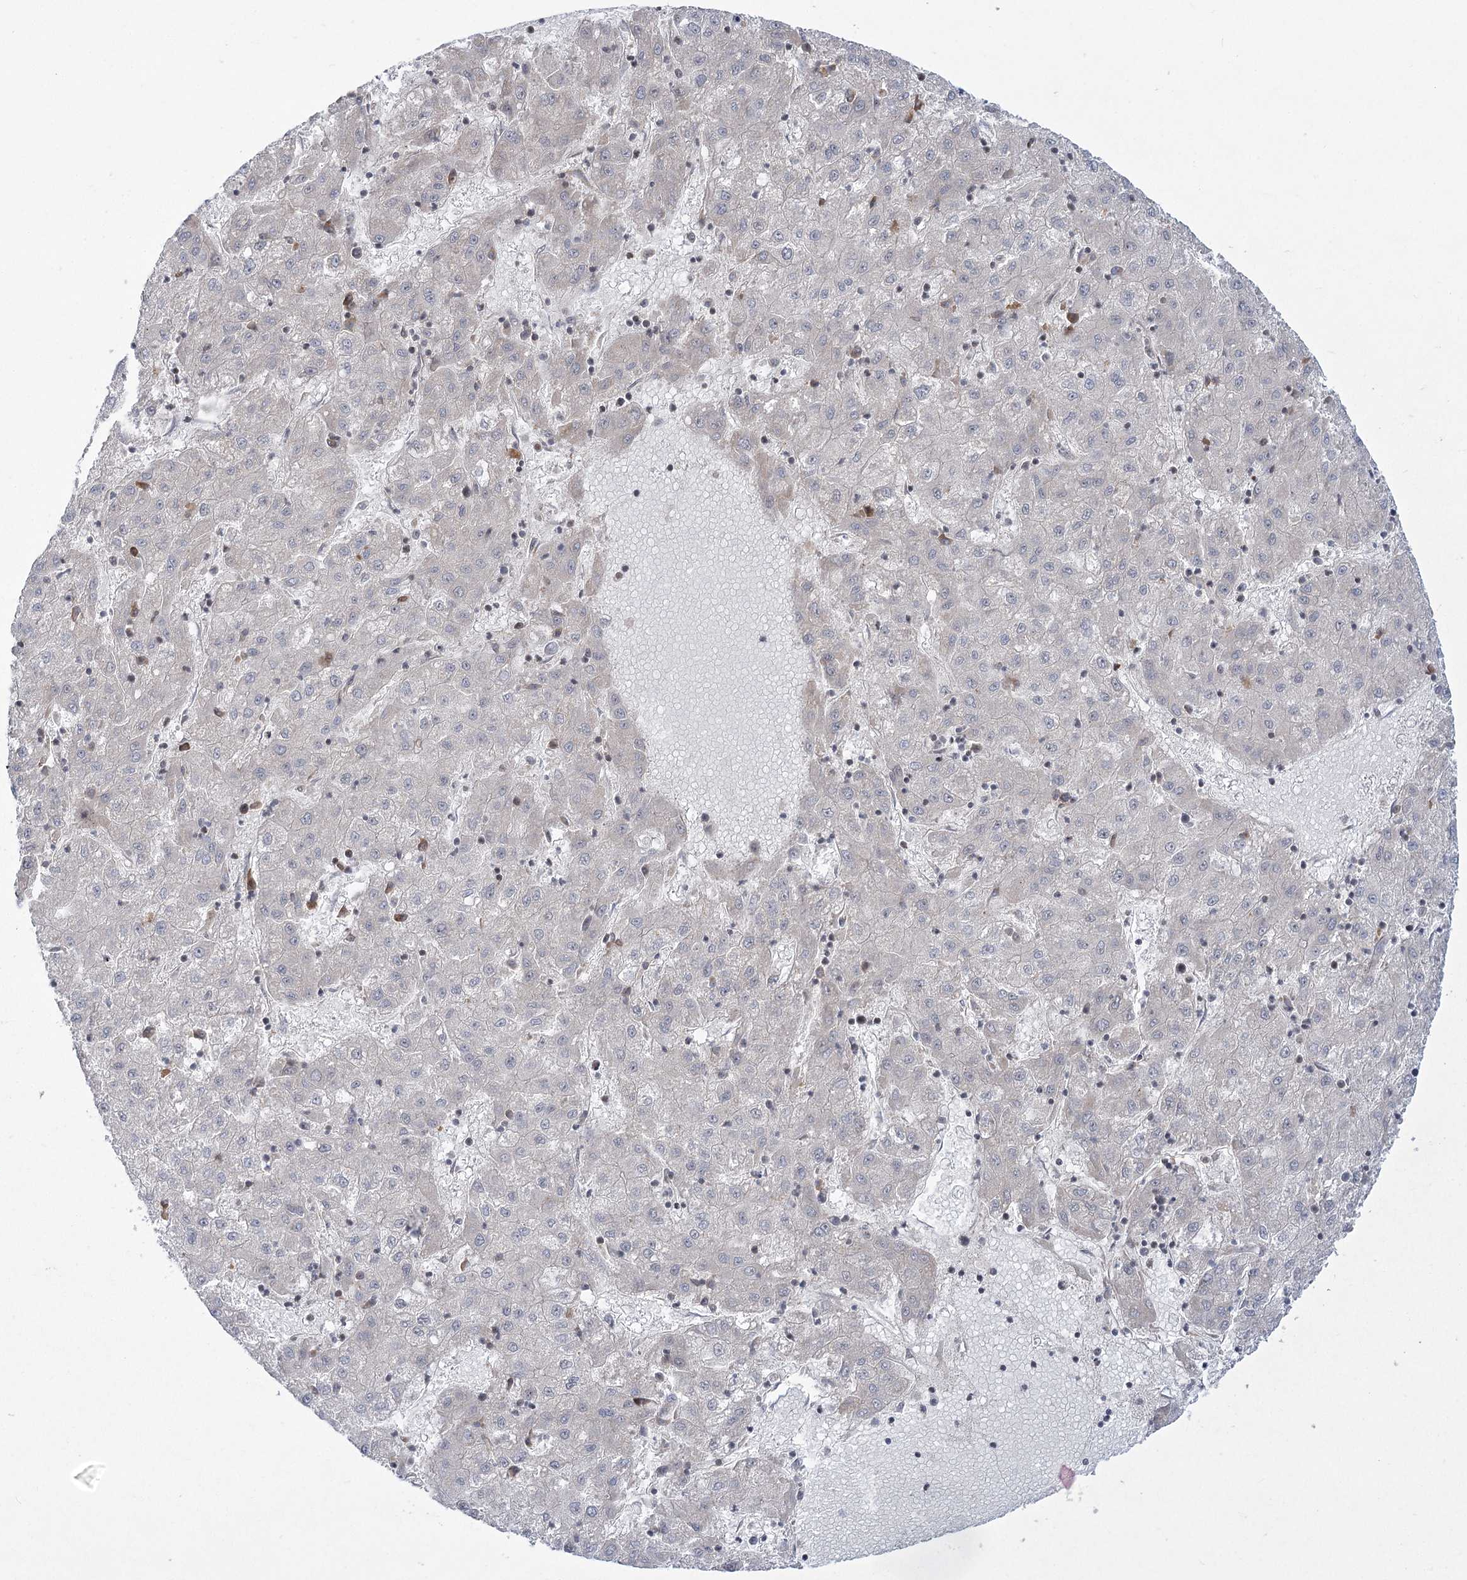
{"staining": {"intensity": "negative", "quantity": "none", "location": "none"}, "tissue": "liver cancer", "cell_type": "Tumor cells", "image_type": "cancer", "snomed": [{"axis": "morphology", "description": "Carcinoma, Hepatocellular, NOS"}, {"axis": "topography", "description": "Liver"}], "caption": "High power microscopy image of an IHC micrograph of hepatocellular carcinoma (liver), revealing no significant staining in tumor cells.", "gene": "SYTL1", "patient": {"sex": "male", "age": 72}}